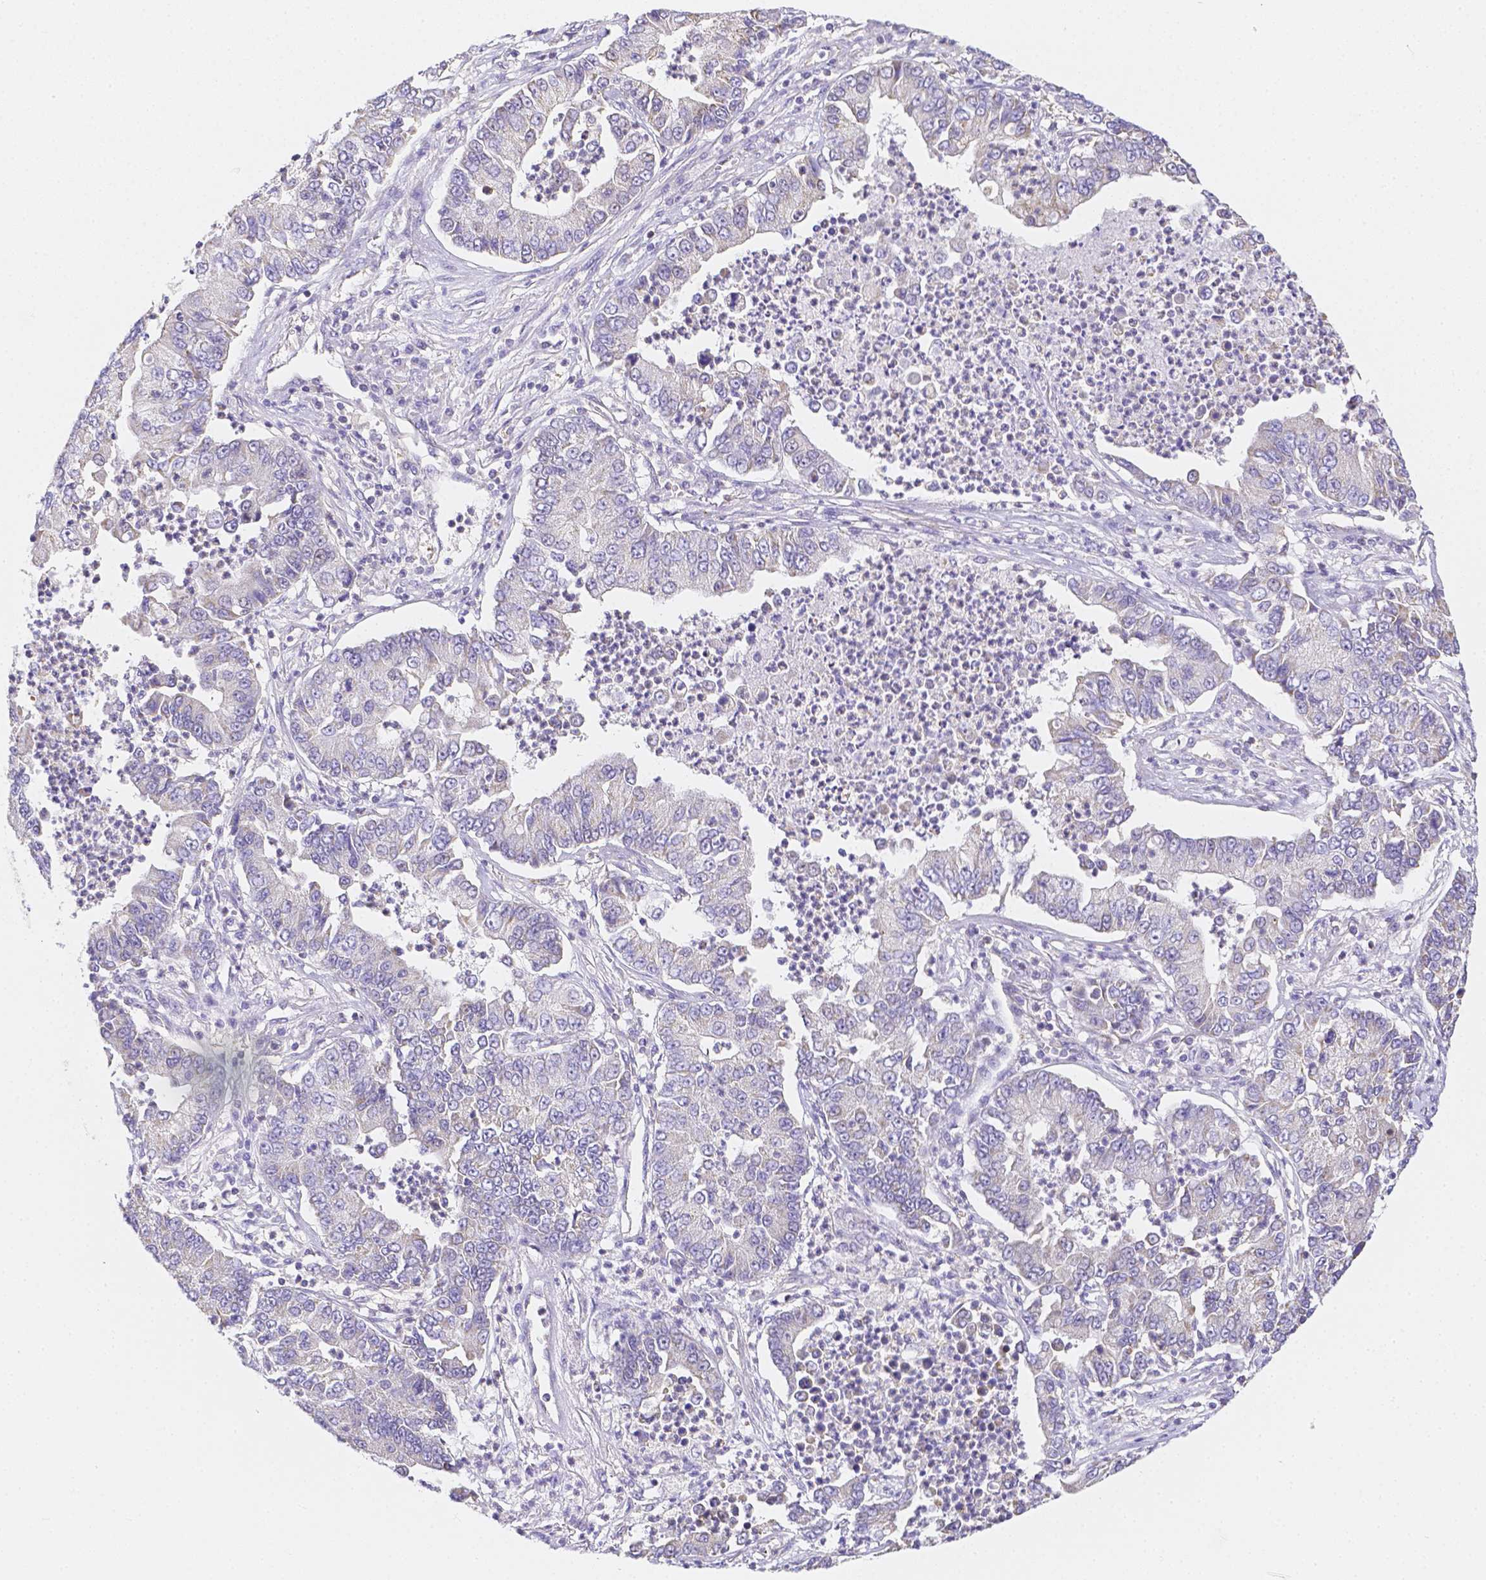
{"staining": {"intensity": "negative", "quantity": "none", "location": "none"}, "tissue": "lung cancer", "cell_type": "Tumor cells", "image_type": "cancer", "snomed": [{"axis": "morphology", "description": "Adenocarcinoma, NOS"}, {"axis": "topography", "description": "Lung"}], "caption": "Tumor cells show no significant staining in lung cancer.", "gene": "ASAH2", "patient": {"sex": "female", "age": 57}}